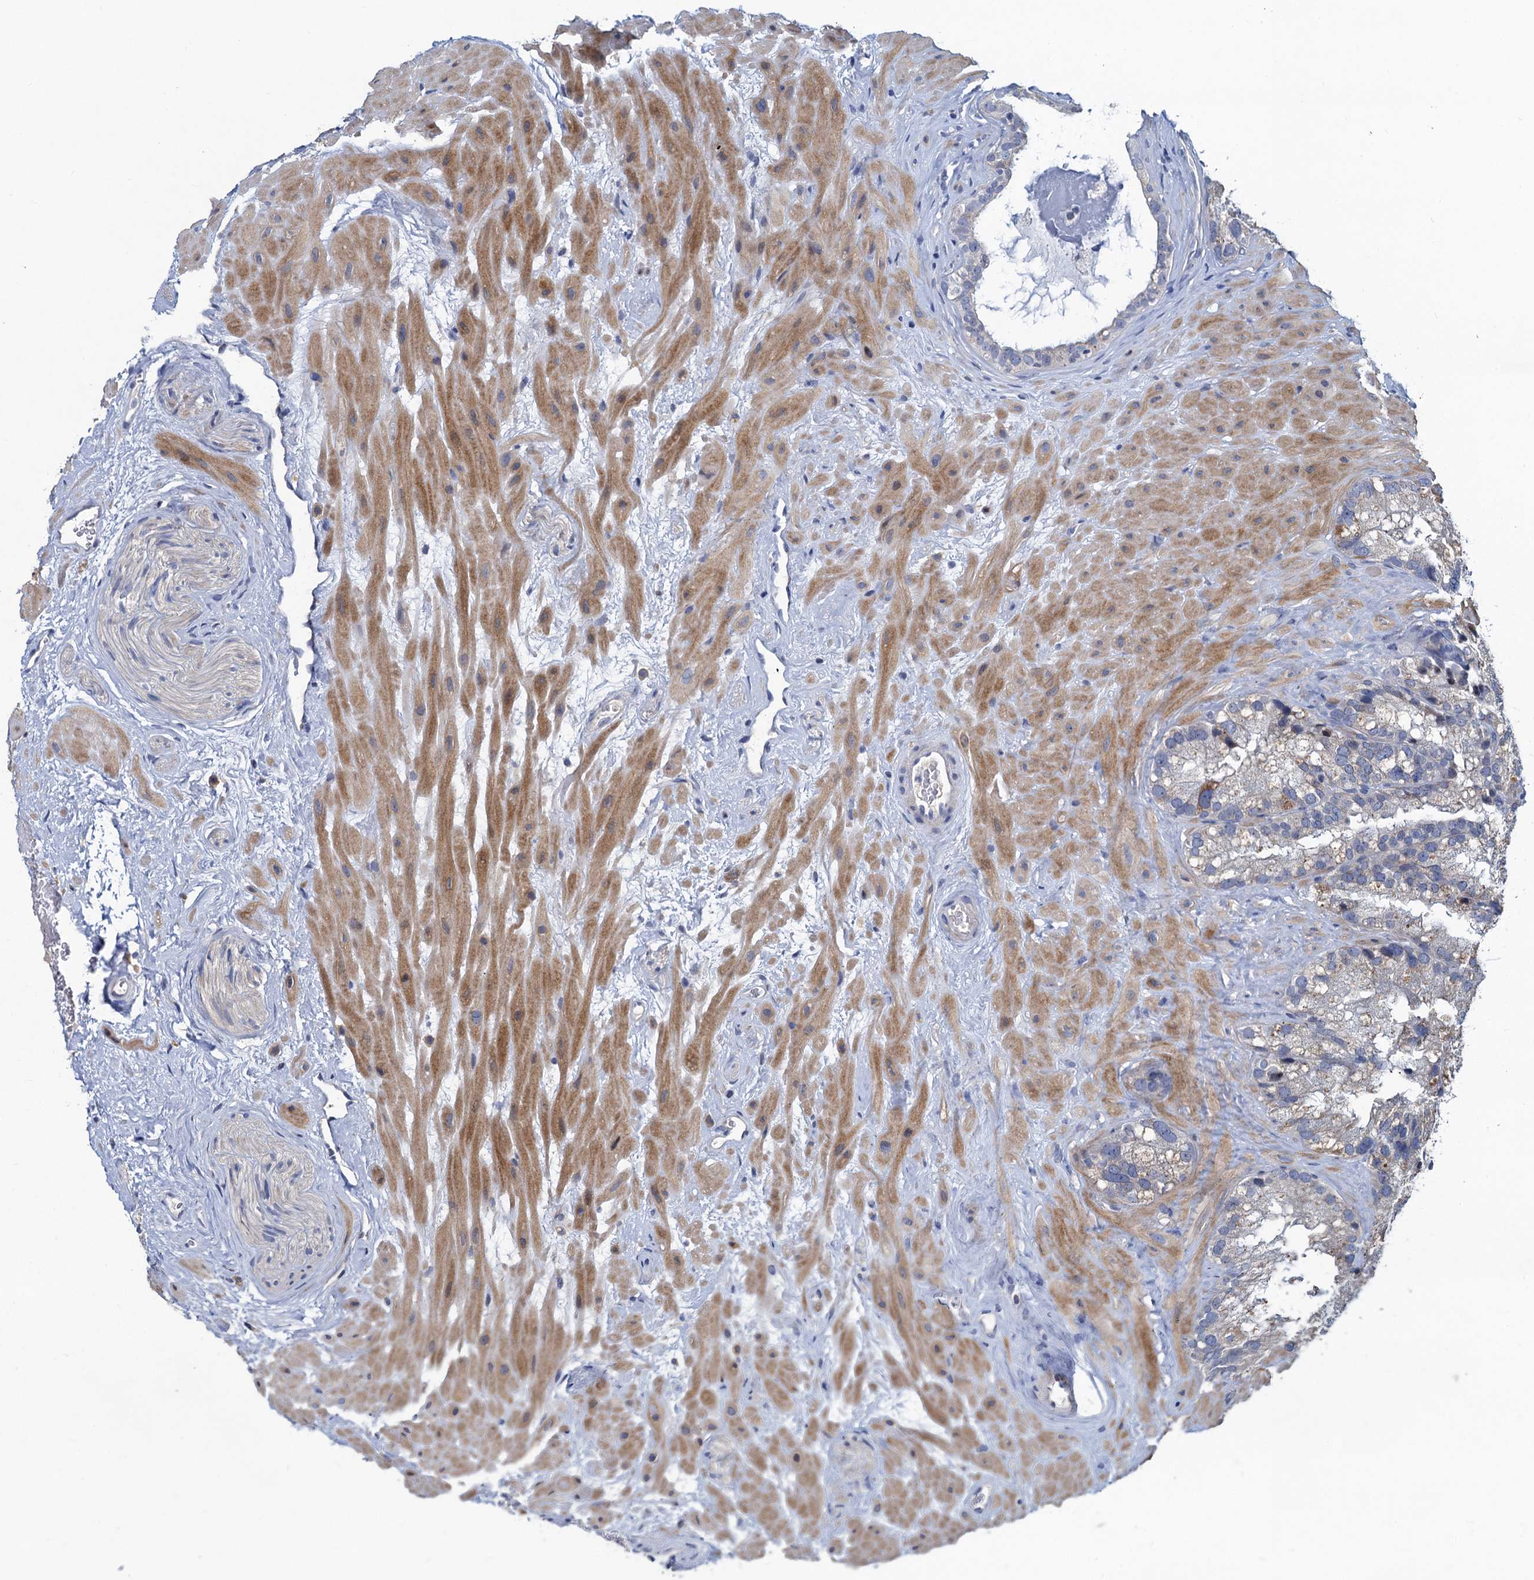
{"staining": {"intensity": "negative", "quantity": "none", "location": "none"}, "tissue": "seminal vesicle", "cell_type": "Glandular cells", "image_type": "normal", "snomed": [{"axis": "morphology", "description": "Normal tissue, NOS"}, {"axis": "topography", "description": "Prostate"}, {"axis": "topography", "description": "Seminal veicle"}], "caption": "An immunohistochemistry (IHC) micrograph of benign seminal vesicle is shown. There is no staining in glandular cells of seminal vesicle.", "gene": "ATOSA", "patient": {"sex": "male", "age": 68}}